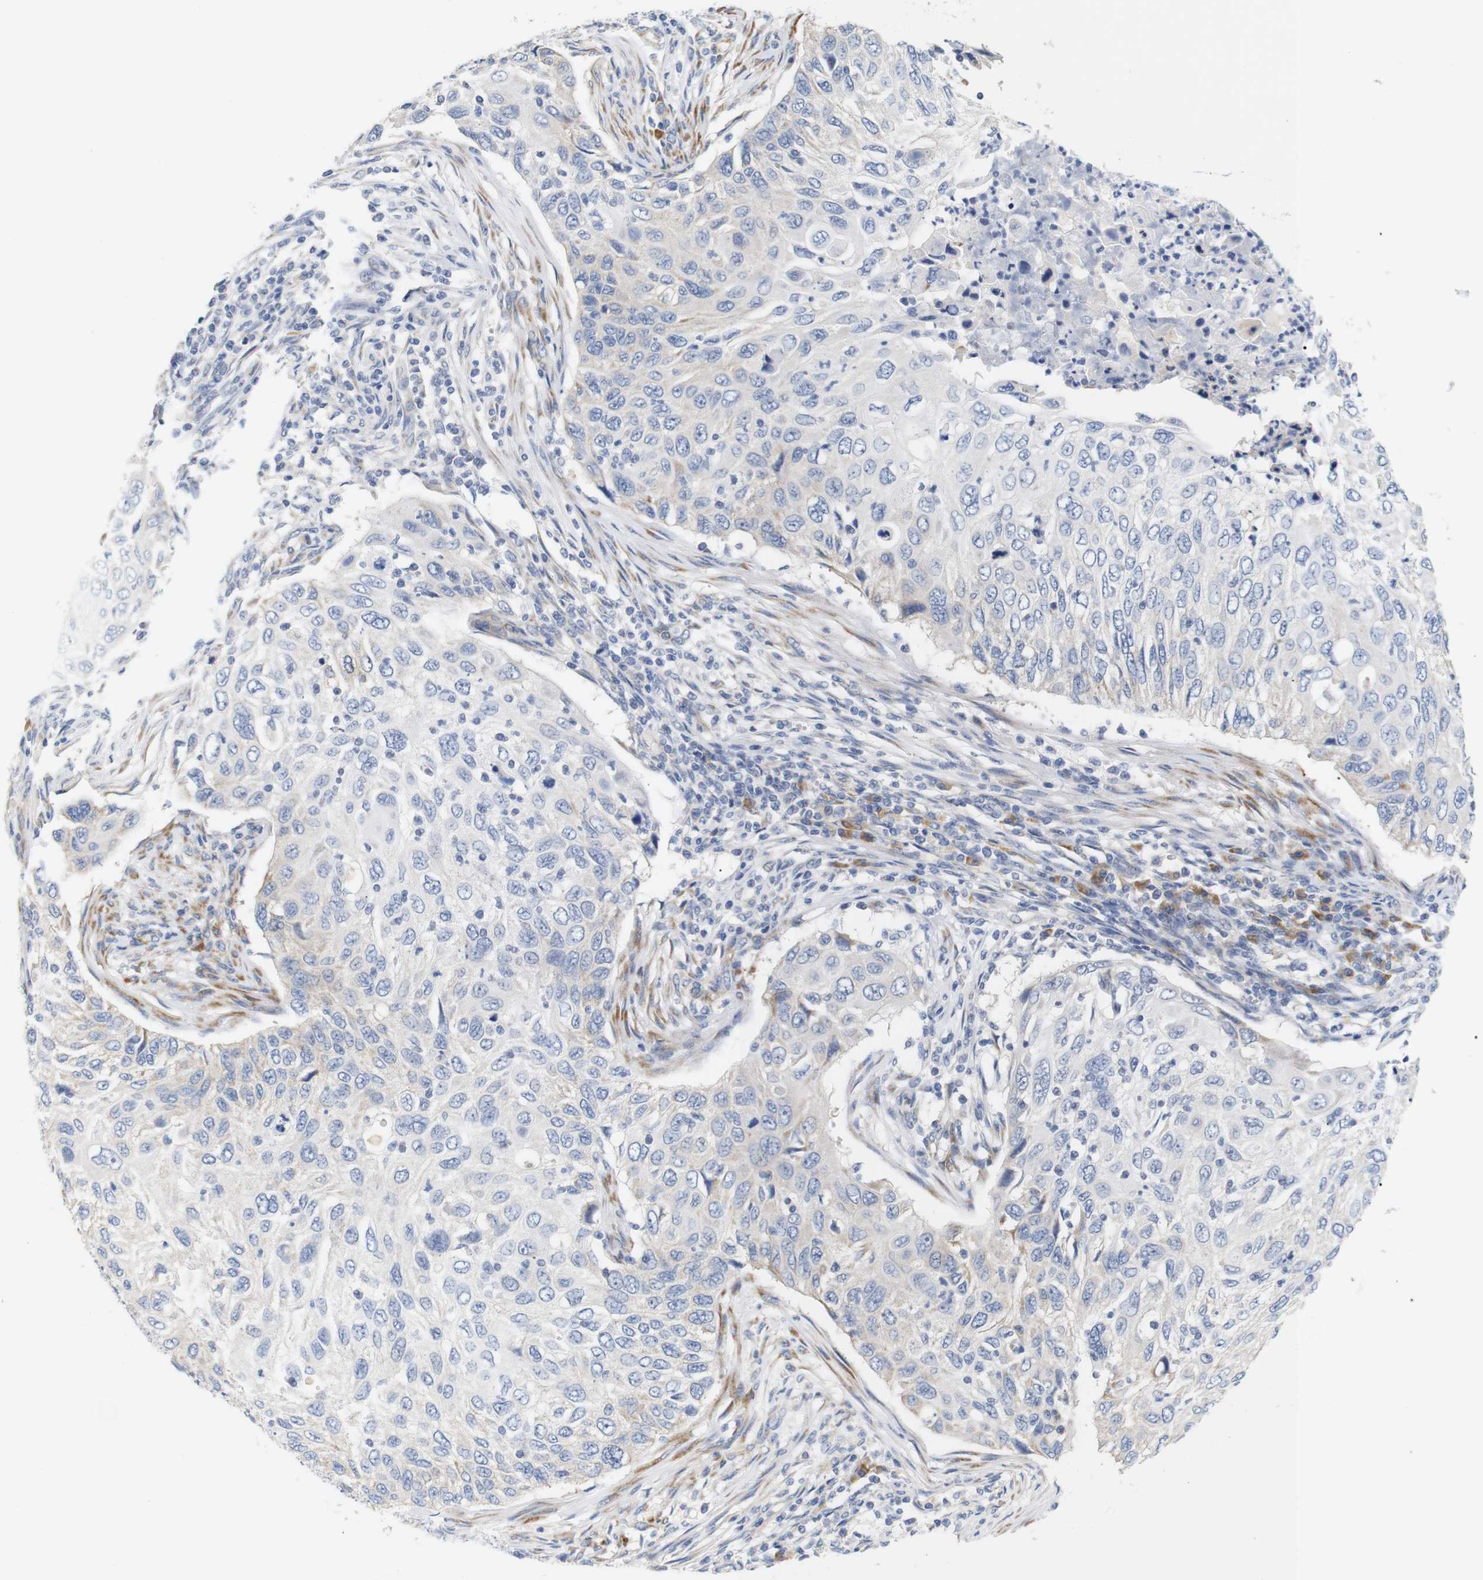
{"staining": {"intensity": "negative", "quantity": "none", "location": "none"}, "tissue": "cervical cancer", "cell_type": "Tumor cells", "image_type": "cancer", "snomed": [{"axis": "morphology", "description": "Squamous cell carcinoma, NOS"}, {"axis": "topography", "description": "Cervix"}], "caption": "There is no significant staining in tumor cells of cervical squamous cell carcinoma.", "gene": "TRIM5", "patient": {"sex": "female", "age": 70}}